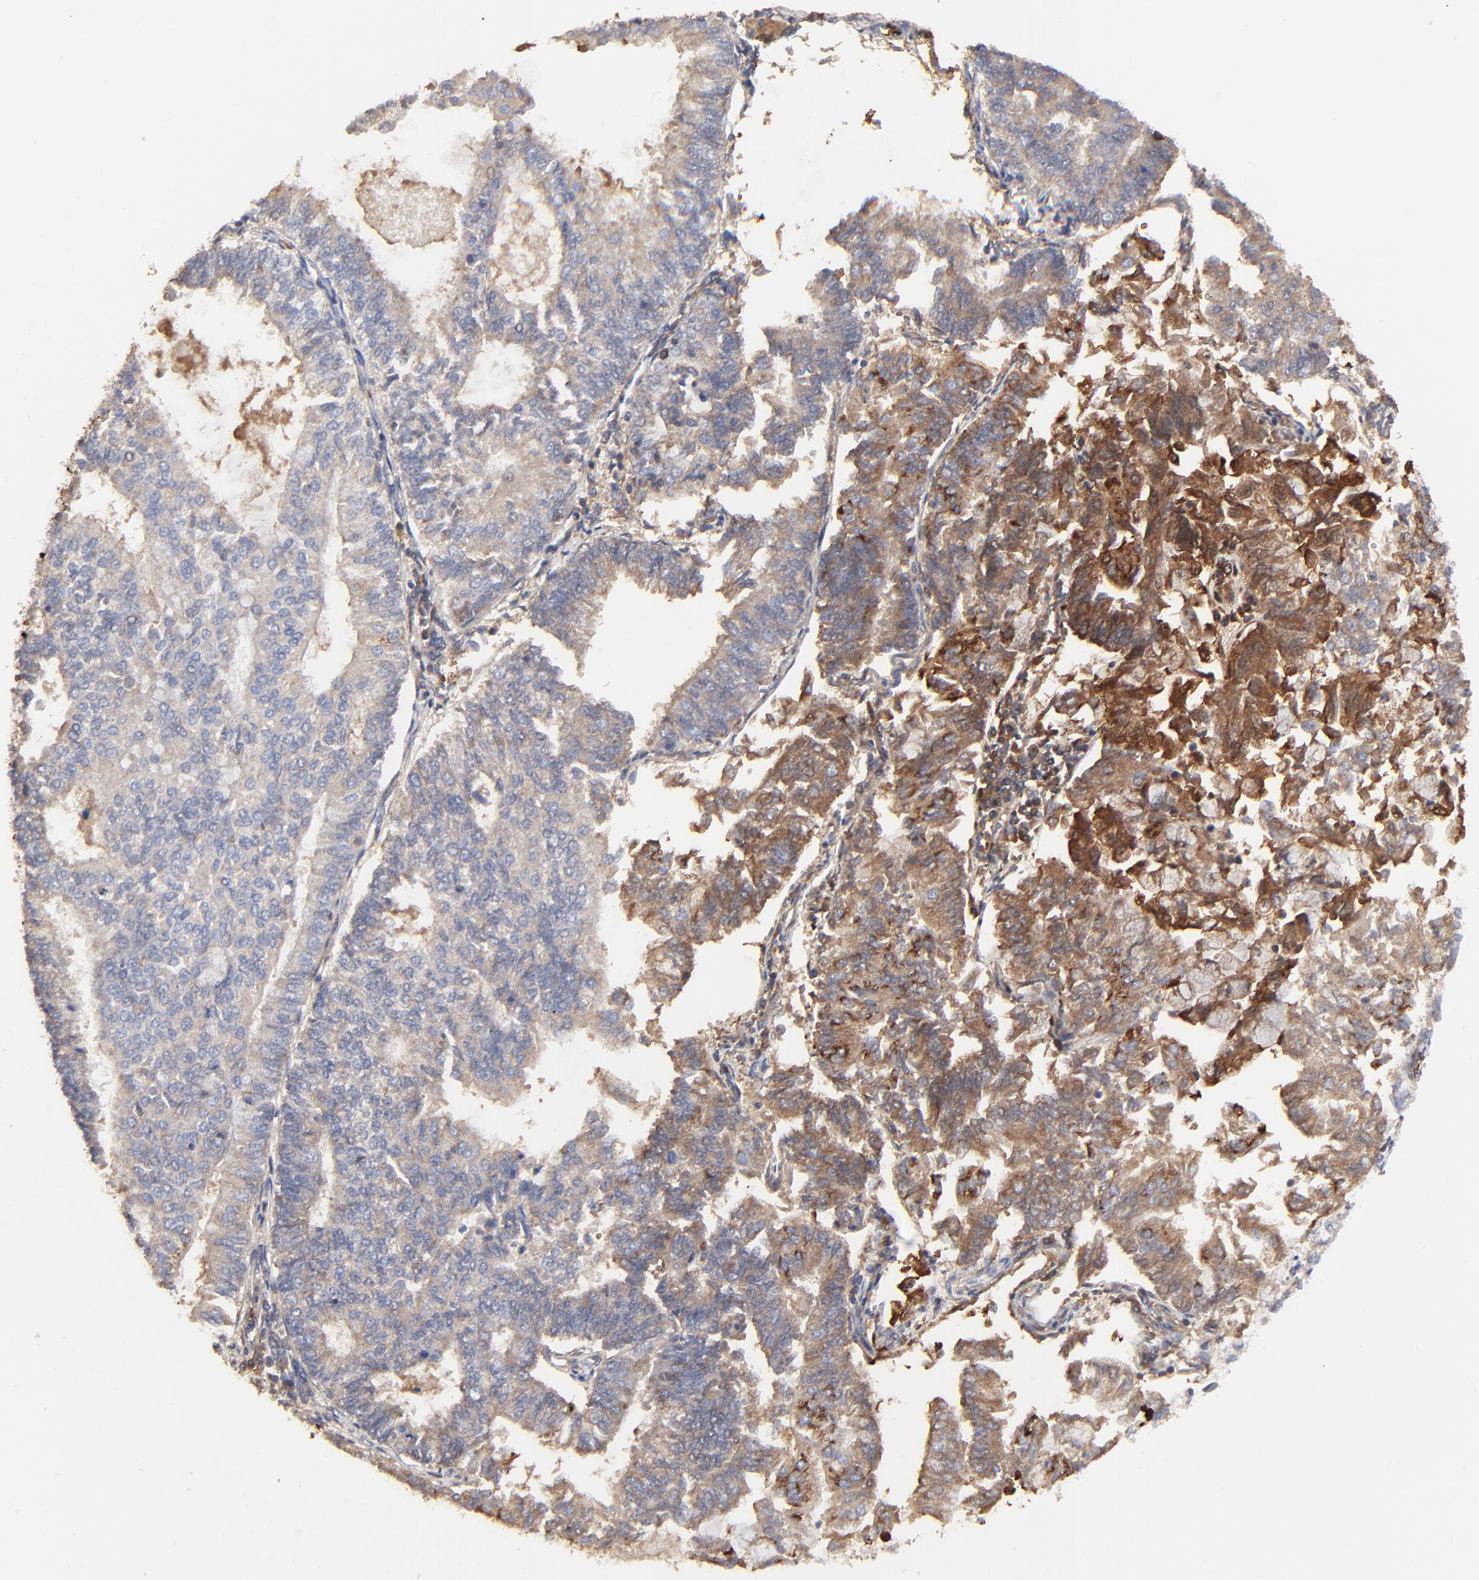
{"staining": {"intensity": "moderate", "quantity": "25%-75%", "location": "cytoplasmic/membranous"}, "tissue": "endometrial cancer", "cell_type": "Tumor cells", "image_type": "cancer", "snomed": [{"axis": "morphology", "description": "Adenocarcinoma, NOS"}, {"axis": "topography", "description": "Endometrium"}], "caption": "A brown stain shows moderate cytoplasmic/membranous positivity of a protein in human adenocarcinoma (endometrial) tumor cells. The staining is performed using DAB brown chromogen to label protein expression. The nuclei are counter-stained blue using hematoxylin.", "gene": "PAG1", "patient": {"sex": "female", "age": 59}}